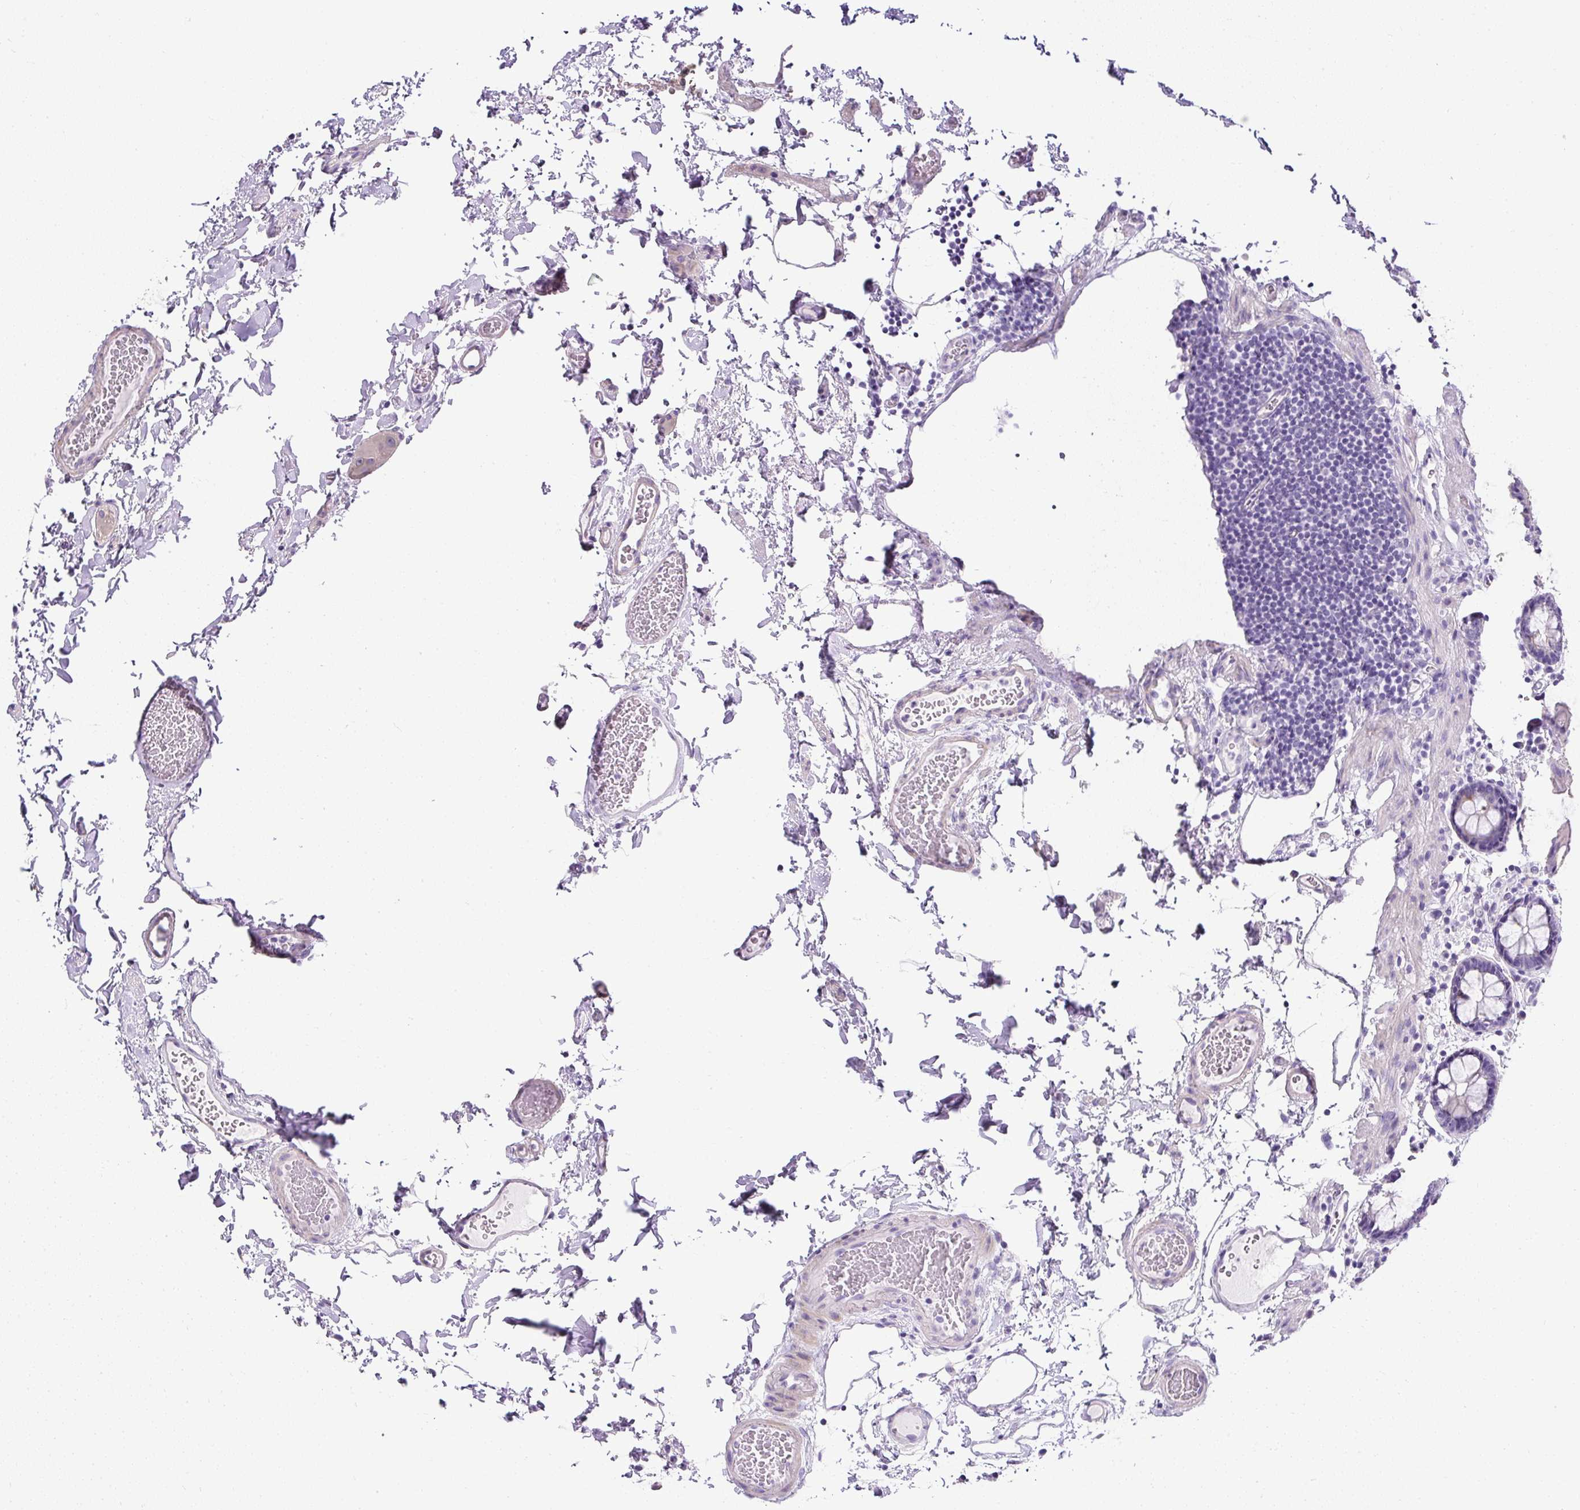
{"staining": {"intensity": "negative", "quantity": "none", "location": "none"}, "tissue": "colon", "cell_type": "Endothelial cells", "image_type": "normal", "snomed": [{"axis": "morphology", "description": "Normal tissue, NOS"}, {"axis": "topography", "description": "Colon"}, {"axis": "topography", "description": "Peripheral nerve tissue"}], "caption": "This image is of normal colon stained with IHC to label a protein in brown with the nuclei are counter-stained blue. There is no expression in endothelial cells.", "gene": "C2CD4C", "patient": {"sex": "male", "age": 84}}